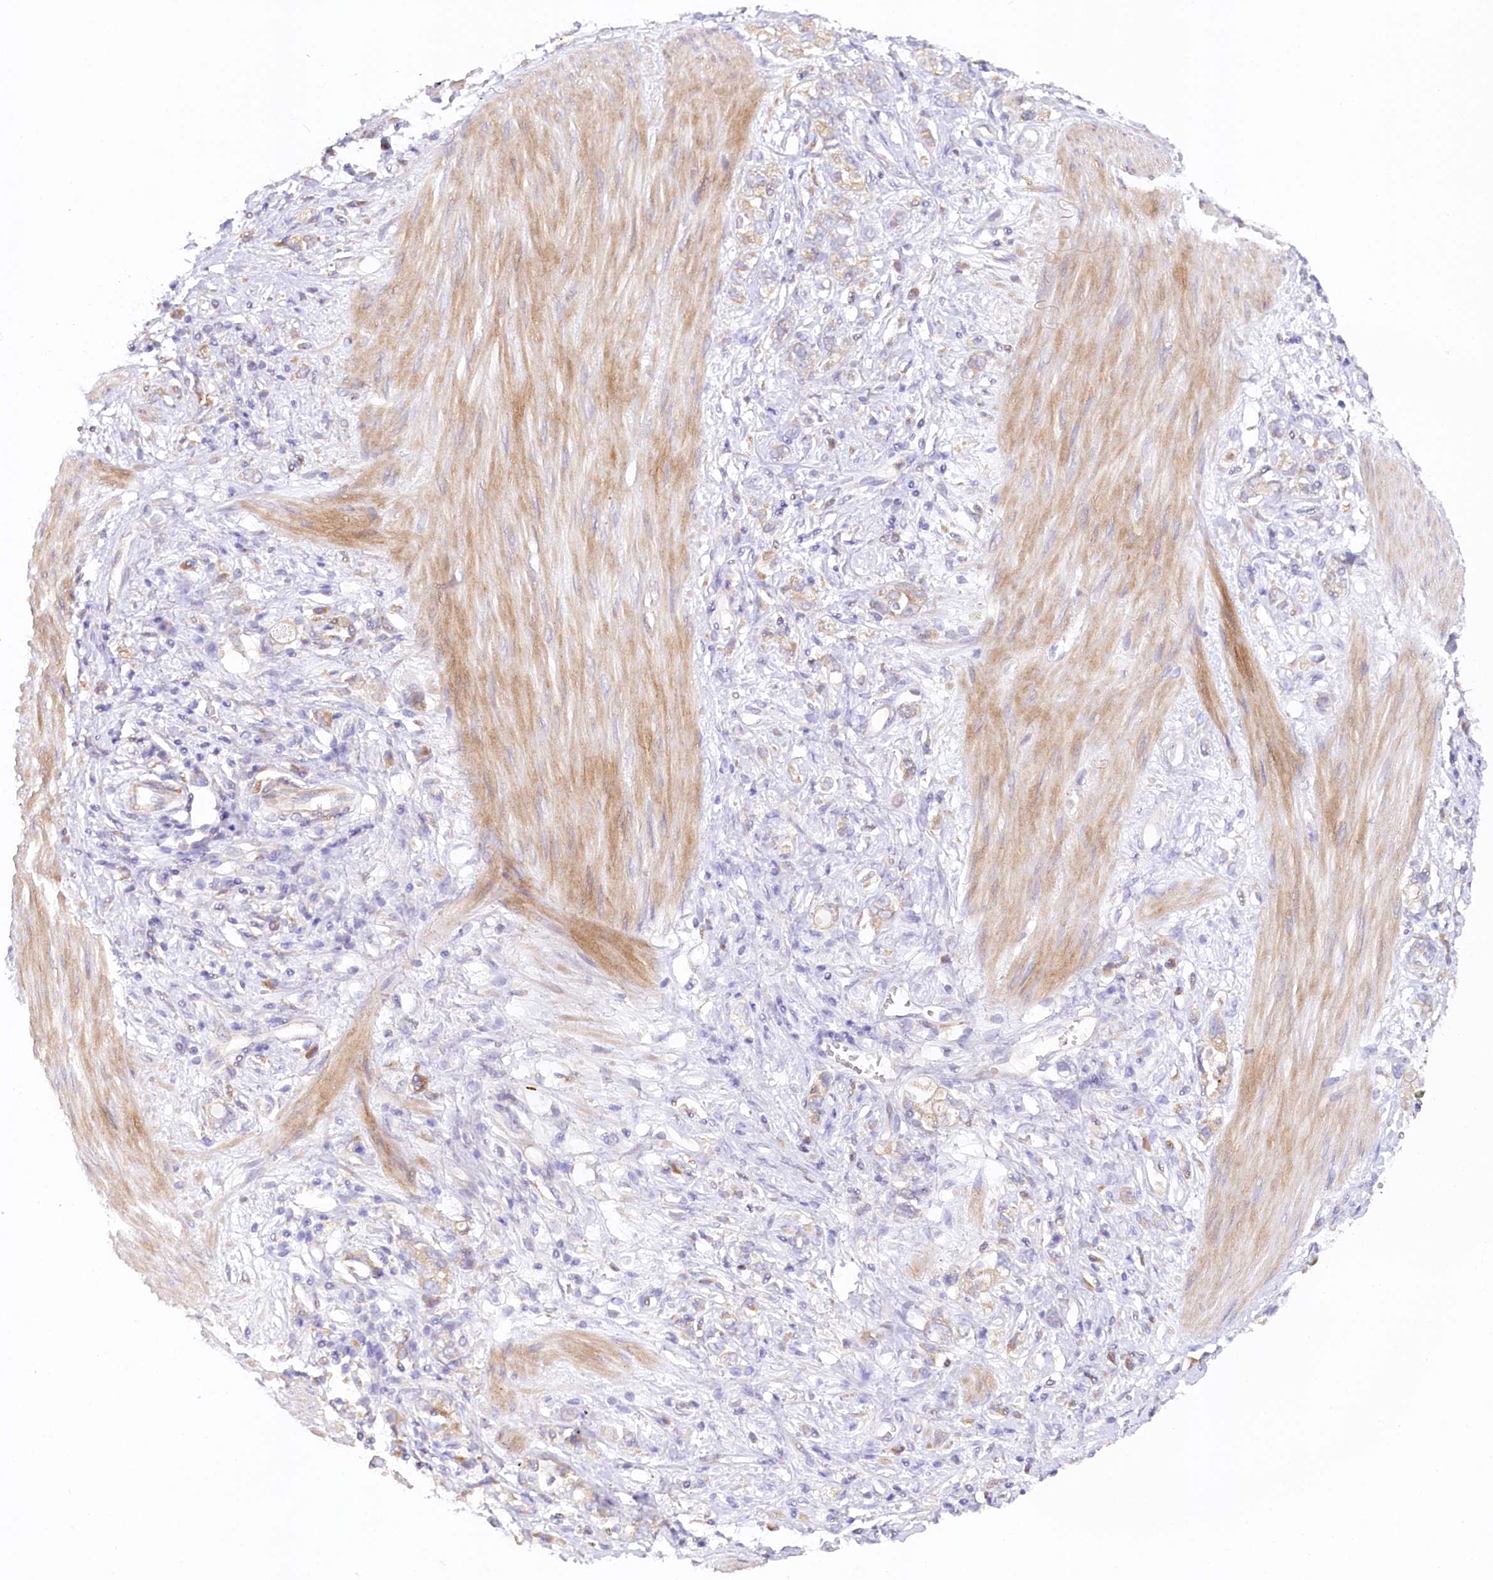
{"staining": {"intensity": "weak", "quantity": ">75%", "location": "cytoplasmic/membranous"}, "tissue": "stomach cancer", "cell_type": "Tumor cells", "image_type": "cancer", "snomed": [{"axis": "morphology", "description": "Adenocarcinoma, NOS"}, {"axis": "topography", "description": "Stomach"}], "caption": "Adenocarcinoma (stomach) was stained to show a protein in brown. There is low levels of weak cytoplasmic/membranous staining in about >75% of tumor cells. Nuclei are stained in blue.", "gene": "PAIP2", "patient": {"sex": "female", "age": 76}}